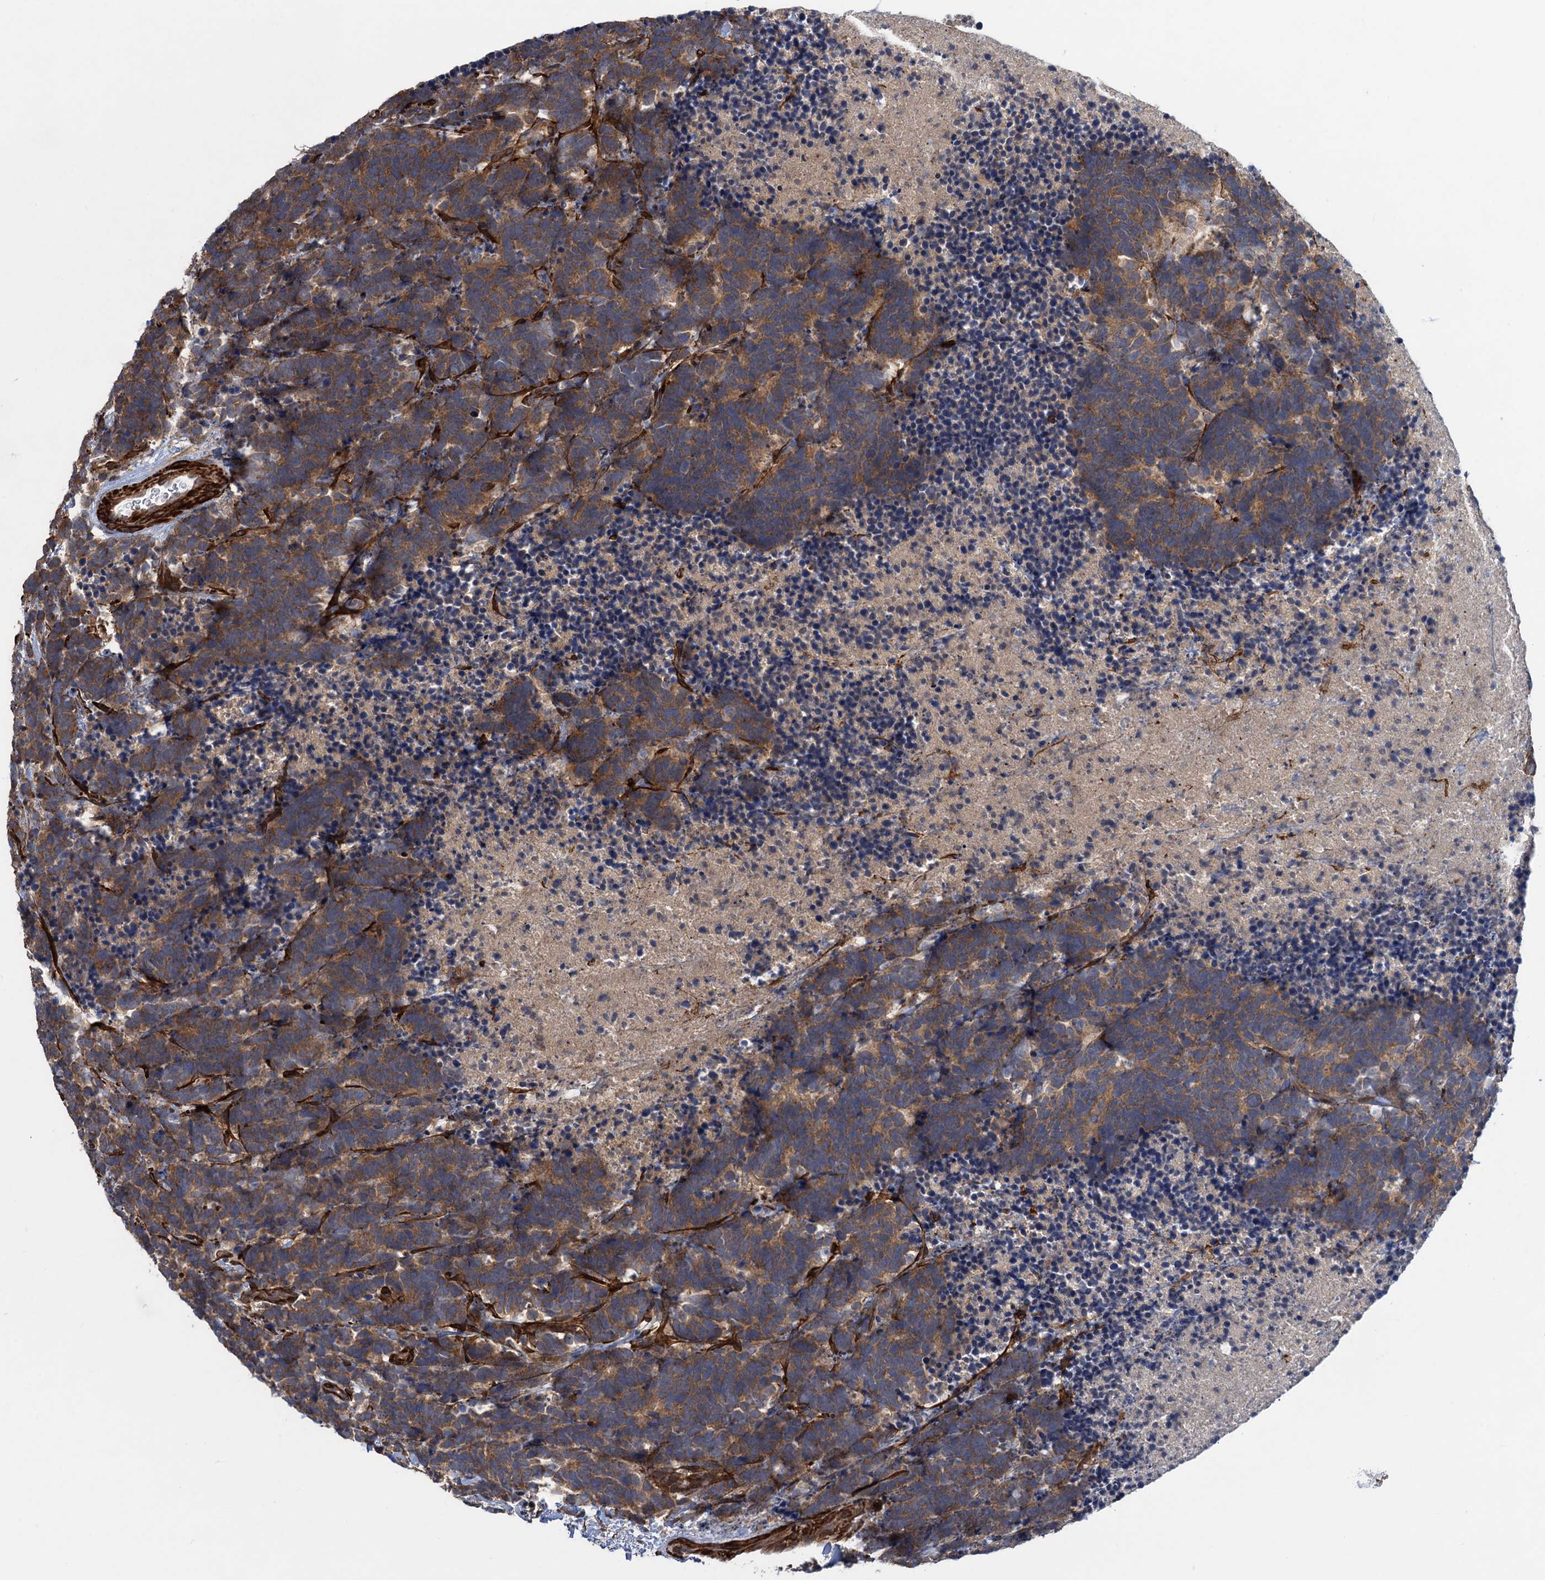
{"staining": {"intensity": "moderate", "quantity": "25%-75%", "location": "cytoplasmic/membranous"}, "tissue": "carcinoid", "cell_type": "Tumor cells", "image_type": "cancer", "snomed": [{"axis": "morphology", "description": "Carcinoma, NOS"}, {"axis": "morphology", "description": "Carcinoid, malignant, NOS"}, {"axis": "topography", "description": "Urinary bladder"}], "caption": "Protein expression analysis of human carcinoid reveals moderate cytoplasmic/membranous expression in about 25%-75% of tumor cells.", "gene": "WDR88", "patient": {"sex": "male", "age": 57}}